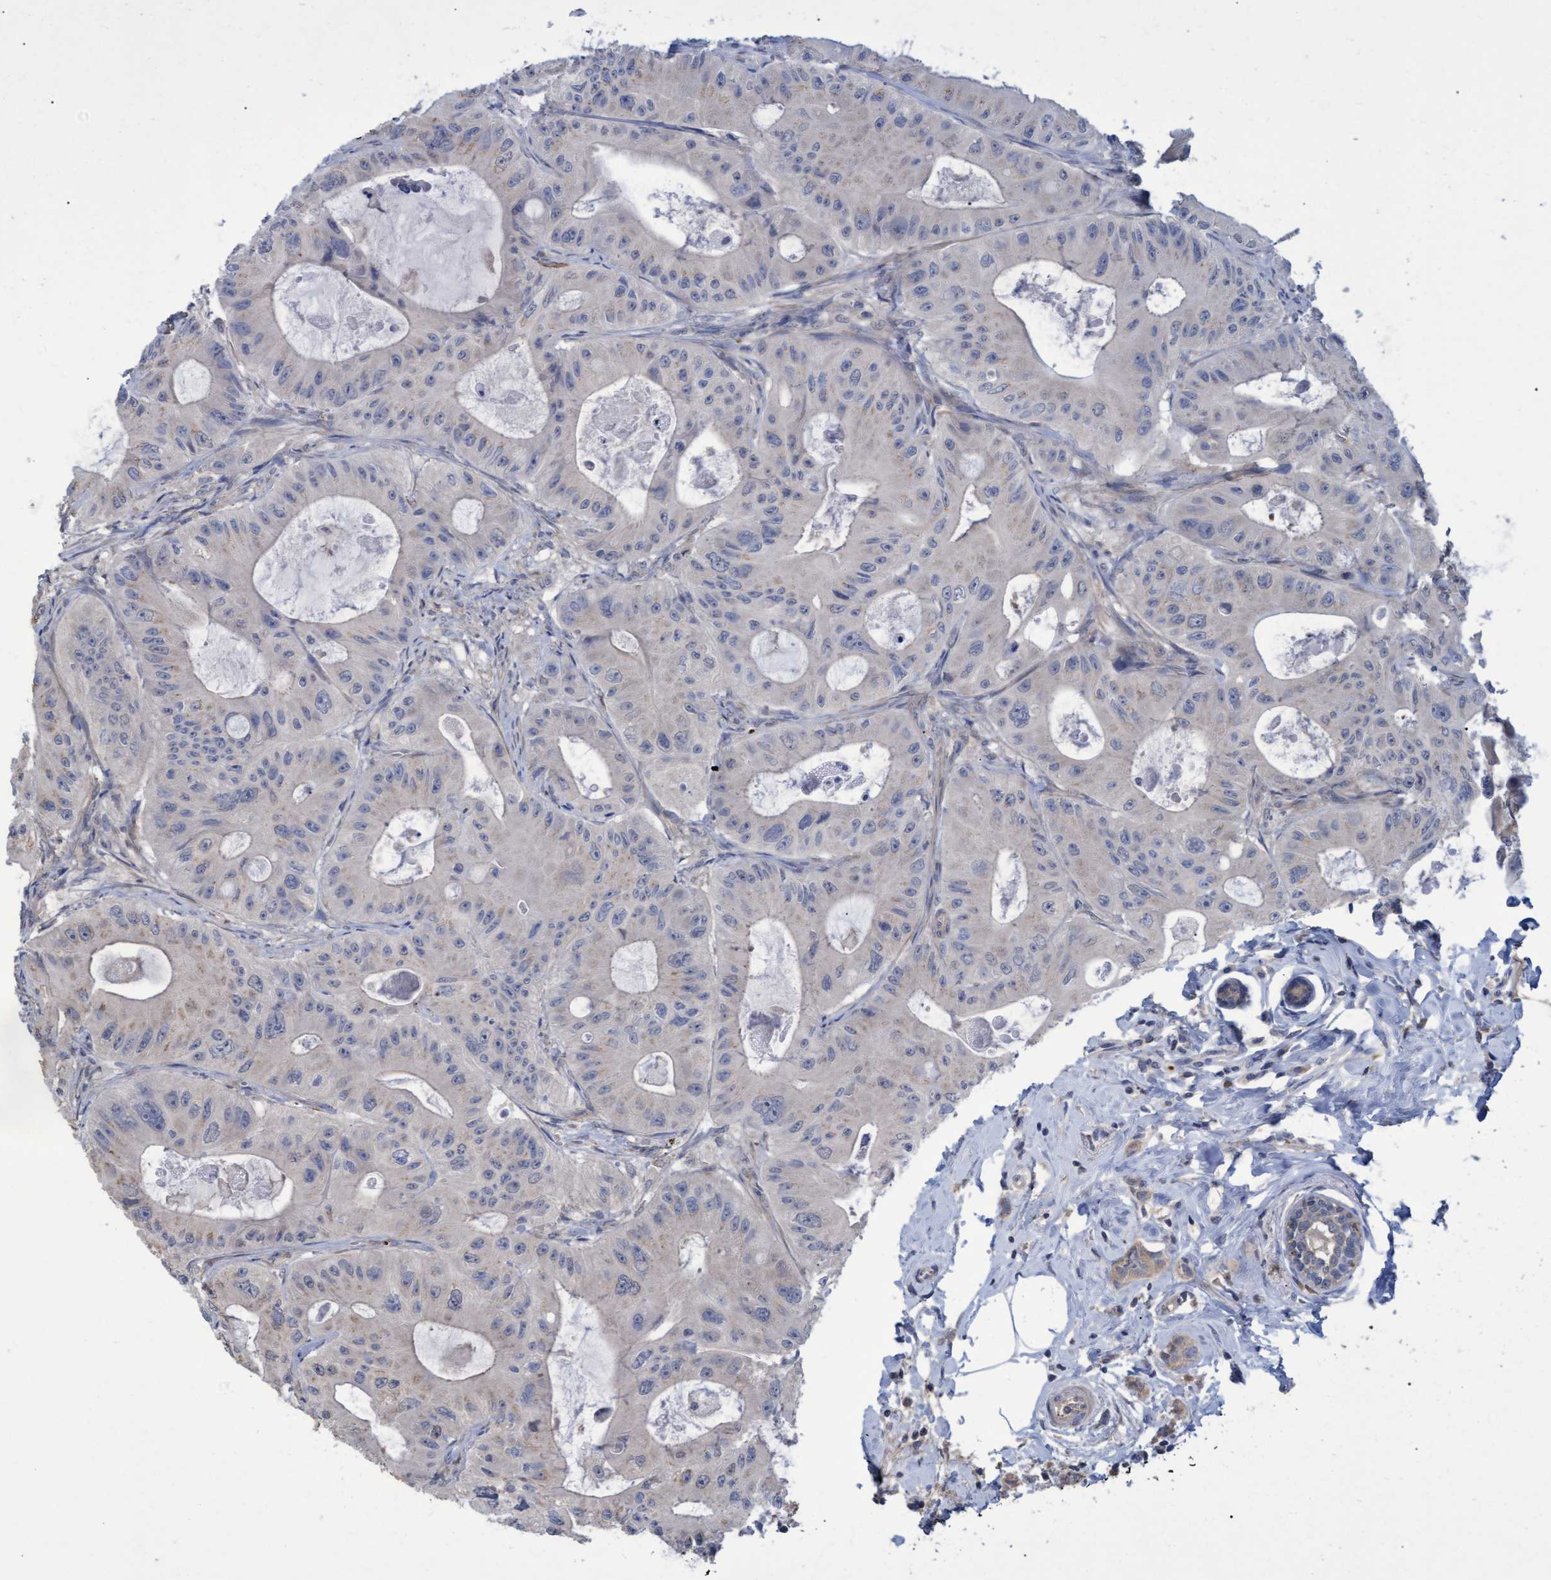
{"staining": {"intensity": "negative", "quantity": "none", "location": "none"}, "tissue": "colorectal cancer", "cell_type": "Tumor cells", "image_type": "cancer", "snomed": [{"axis": "morphology", "description": "Adenocarcinoma, NOS"}, {"axis": "topography", "description": "Colon"}], "caption": "High magnification brightfield microscopy of colorectal cancer (adenocarcinoma) stained with DAB (brown) and counterstained with hematoxylin (blue): tumor cells show no significant staining.", "gene": "NAA15", "patient": {"sex": "female", "age": 46}}